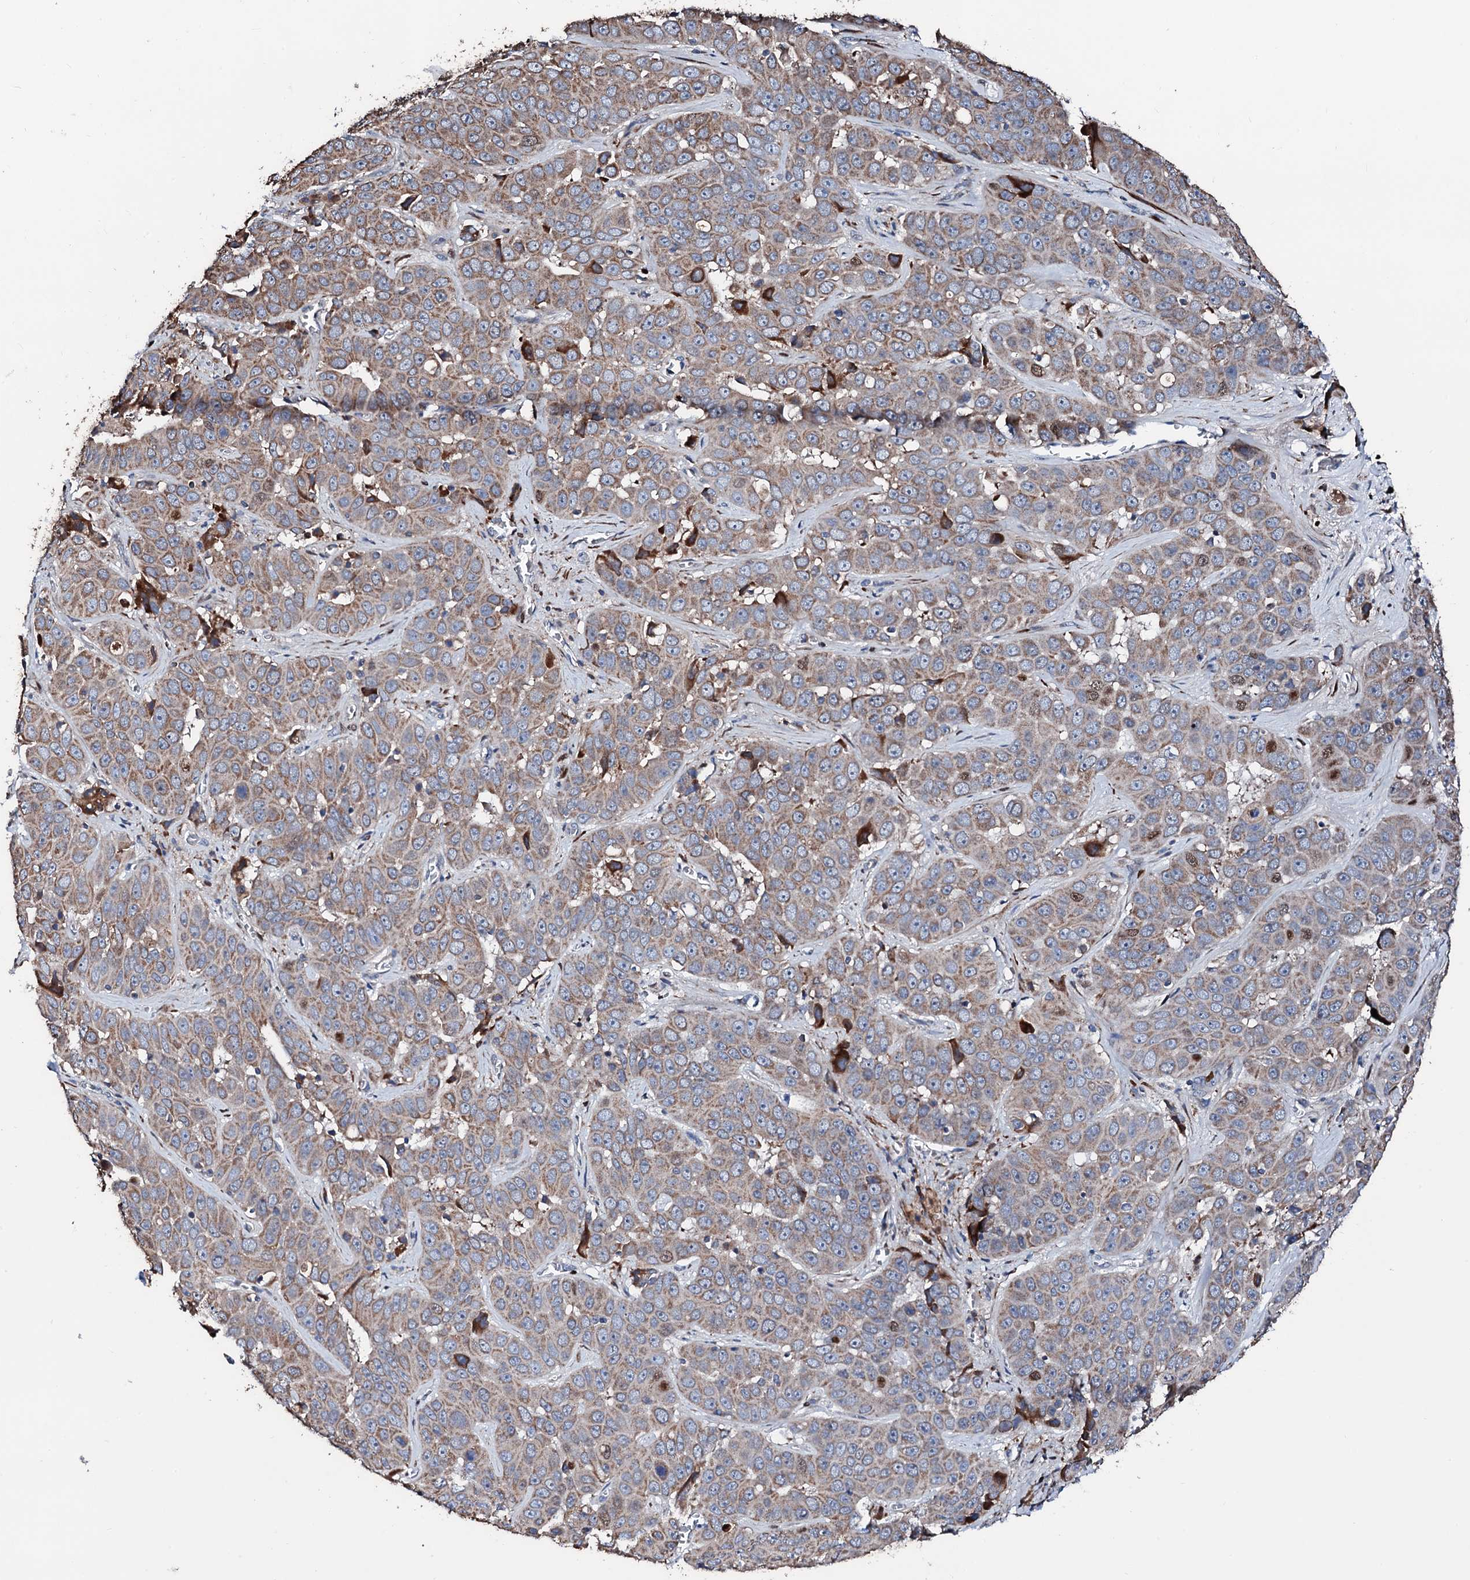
{"staining": {"intensity": "moderate", "quantity": "25%-75%", "location": "cytoplasmic/membranous"}, "tissue": "liver cancer", "cell_type": "Tumor cells", "image_type": "cancer", "snomed": [{"axis": "morphology", "description": "Cholangiocarcinoma"}, {"axis": "topography", "description": "Liver"}], "caption": "Immunohistochemistry photomicrograph of neoplastic tissue: liver cholangiocarcinoma stained using IHC displays medium levels of moderate protein expression localized specifically in the cytoplasmic/membranous of tumor cells, appearing as a cytoplasmic/membranous brown color.", "gene": "KIF18A", "patient": {"sex": "female", "age": 52}}